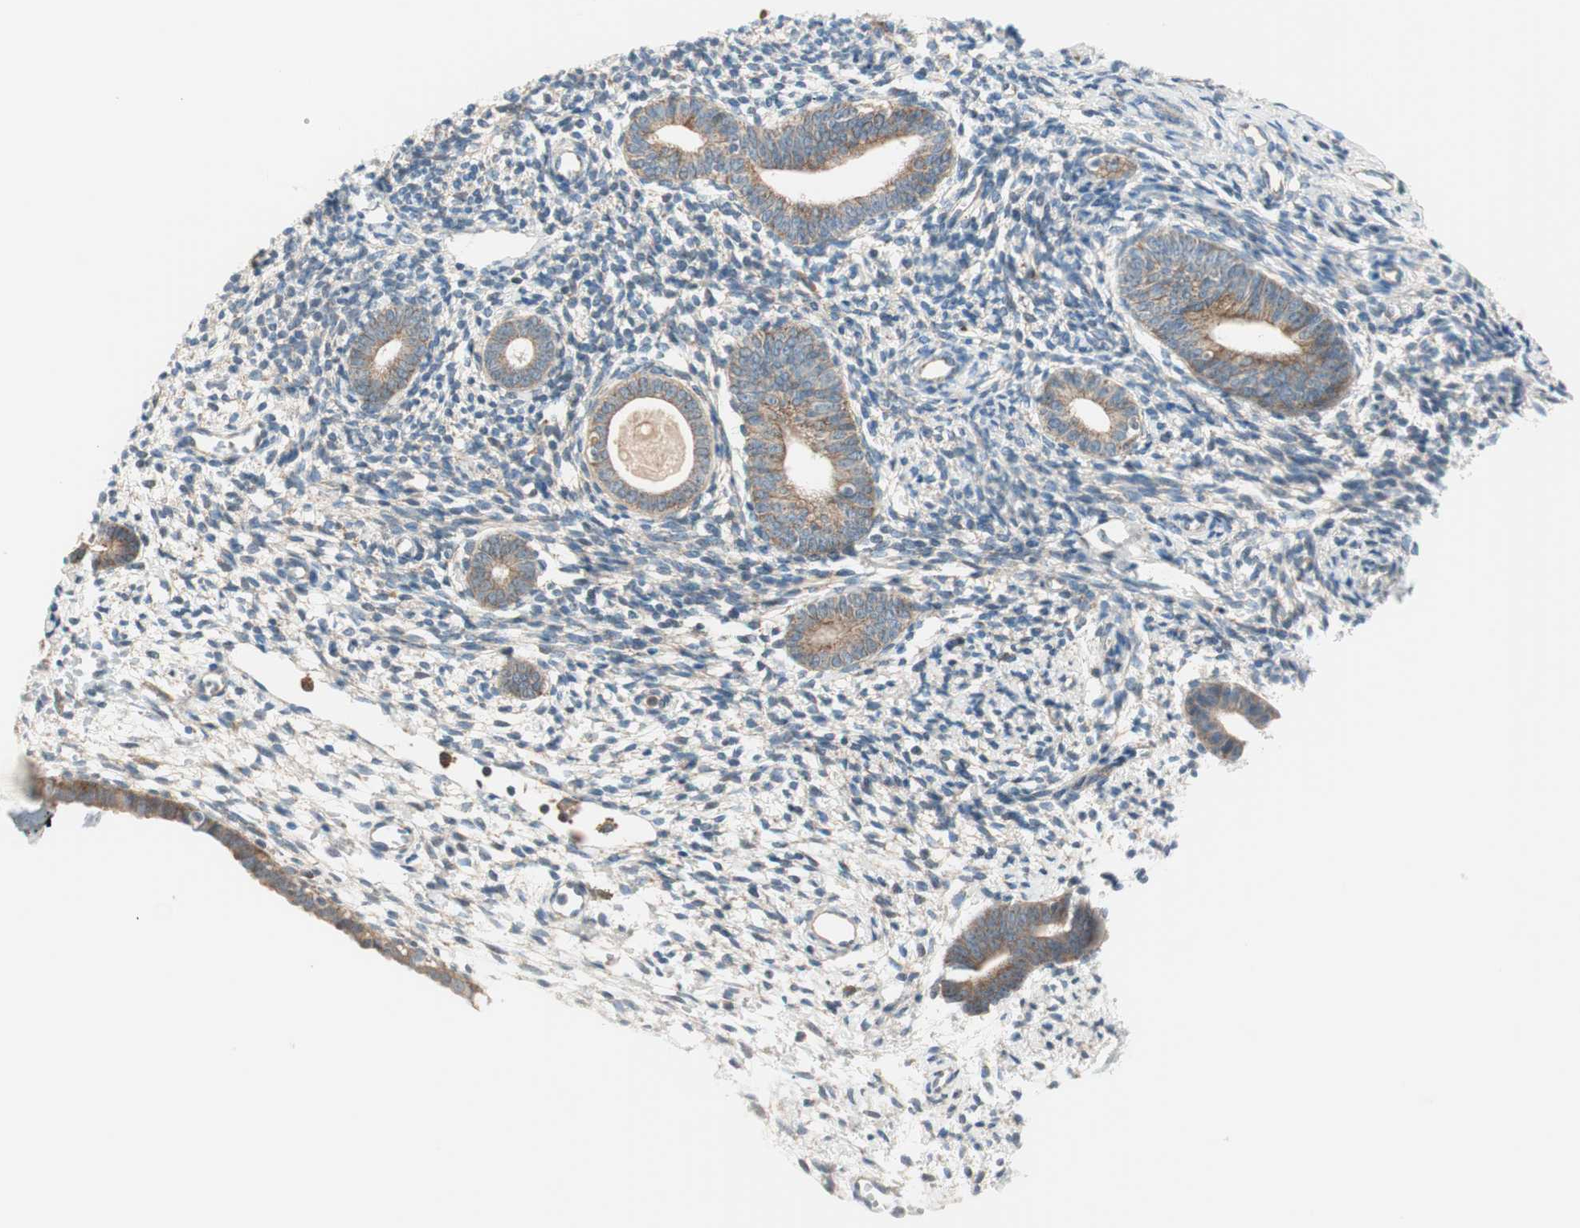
{"staining": {"intensity": "negative", "quantity": "none", "location": "none"}, "tissue": "endometrium", "cell_type": "Cells in endometrial stroma", "image_type": "normal", "snomed": [{"axis": "morphology", "description": "Normal tissue, NOS"}, {"axis": "topography", "description": "Endometrium"}], "caption": "This is an immunohistochemistry photomicrograph of benign human endometrium. There is no expression in cells in endometrial stroma.", "gene": "ABI1", "patient": {"sex": "female", "age": 71}}